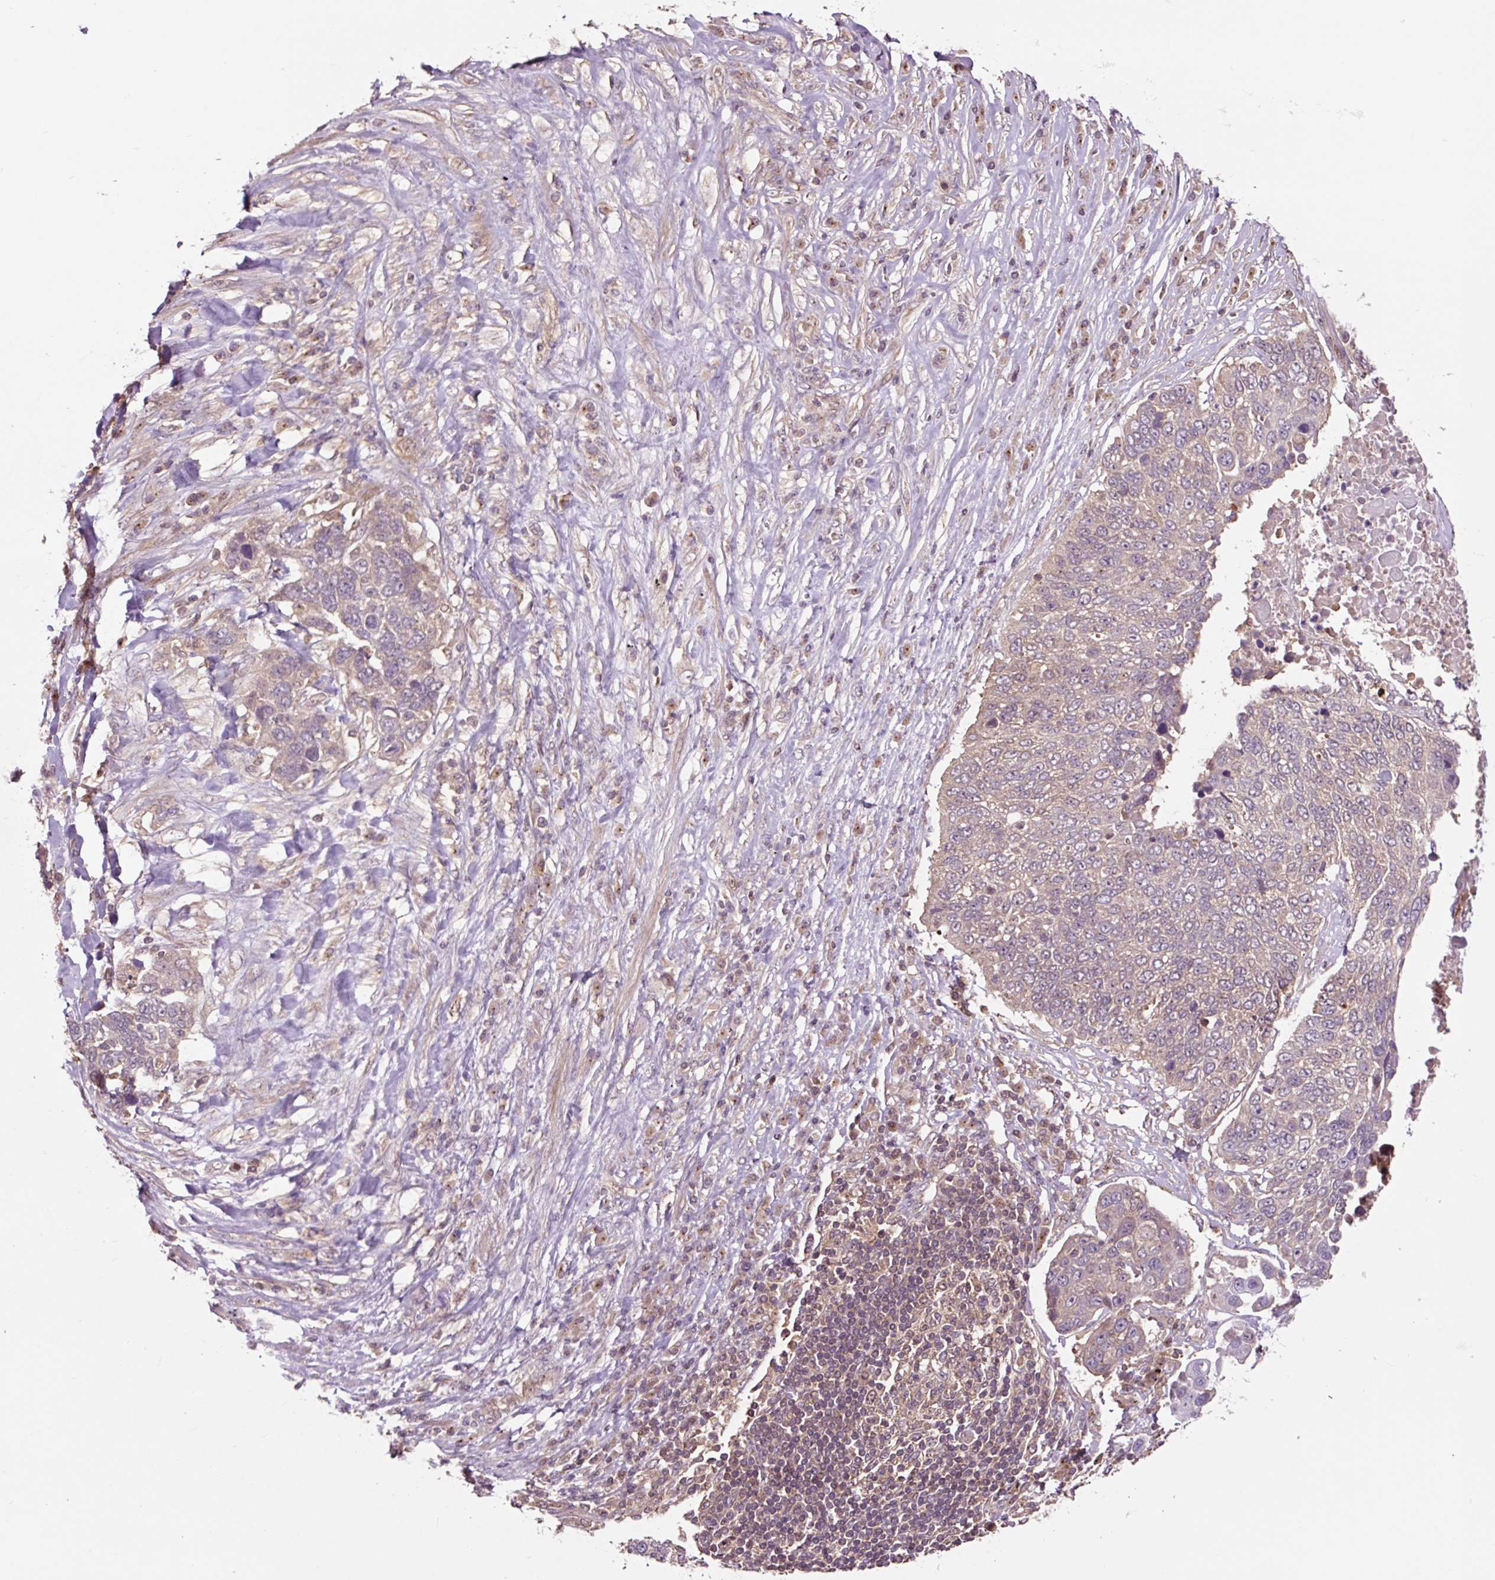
{"staining": {"intensity": "weak", "quantity": "<25%", "location": "cytoplasmic/membranous"}, "tissue": "lung cancer", "cell_type": "Tumor cells", "image_type": "cancer", "snomed": [{"axis": "morphology", "description": "Squamous cell carcinoma, NOS"}, {"axis": "topography", "description": "Lung"}], "caption": "This histopathology image is of lung cancer (squamous cell carcinoma) stained with IHC to label a protein in brown with the nuclei are counter-stained blue. There is no positivity in tumor cells.", "gene": "MMS19", "patient": {"sex": "male", "age": 66}}